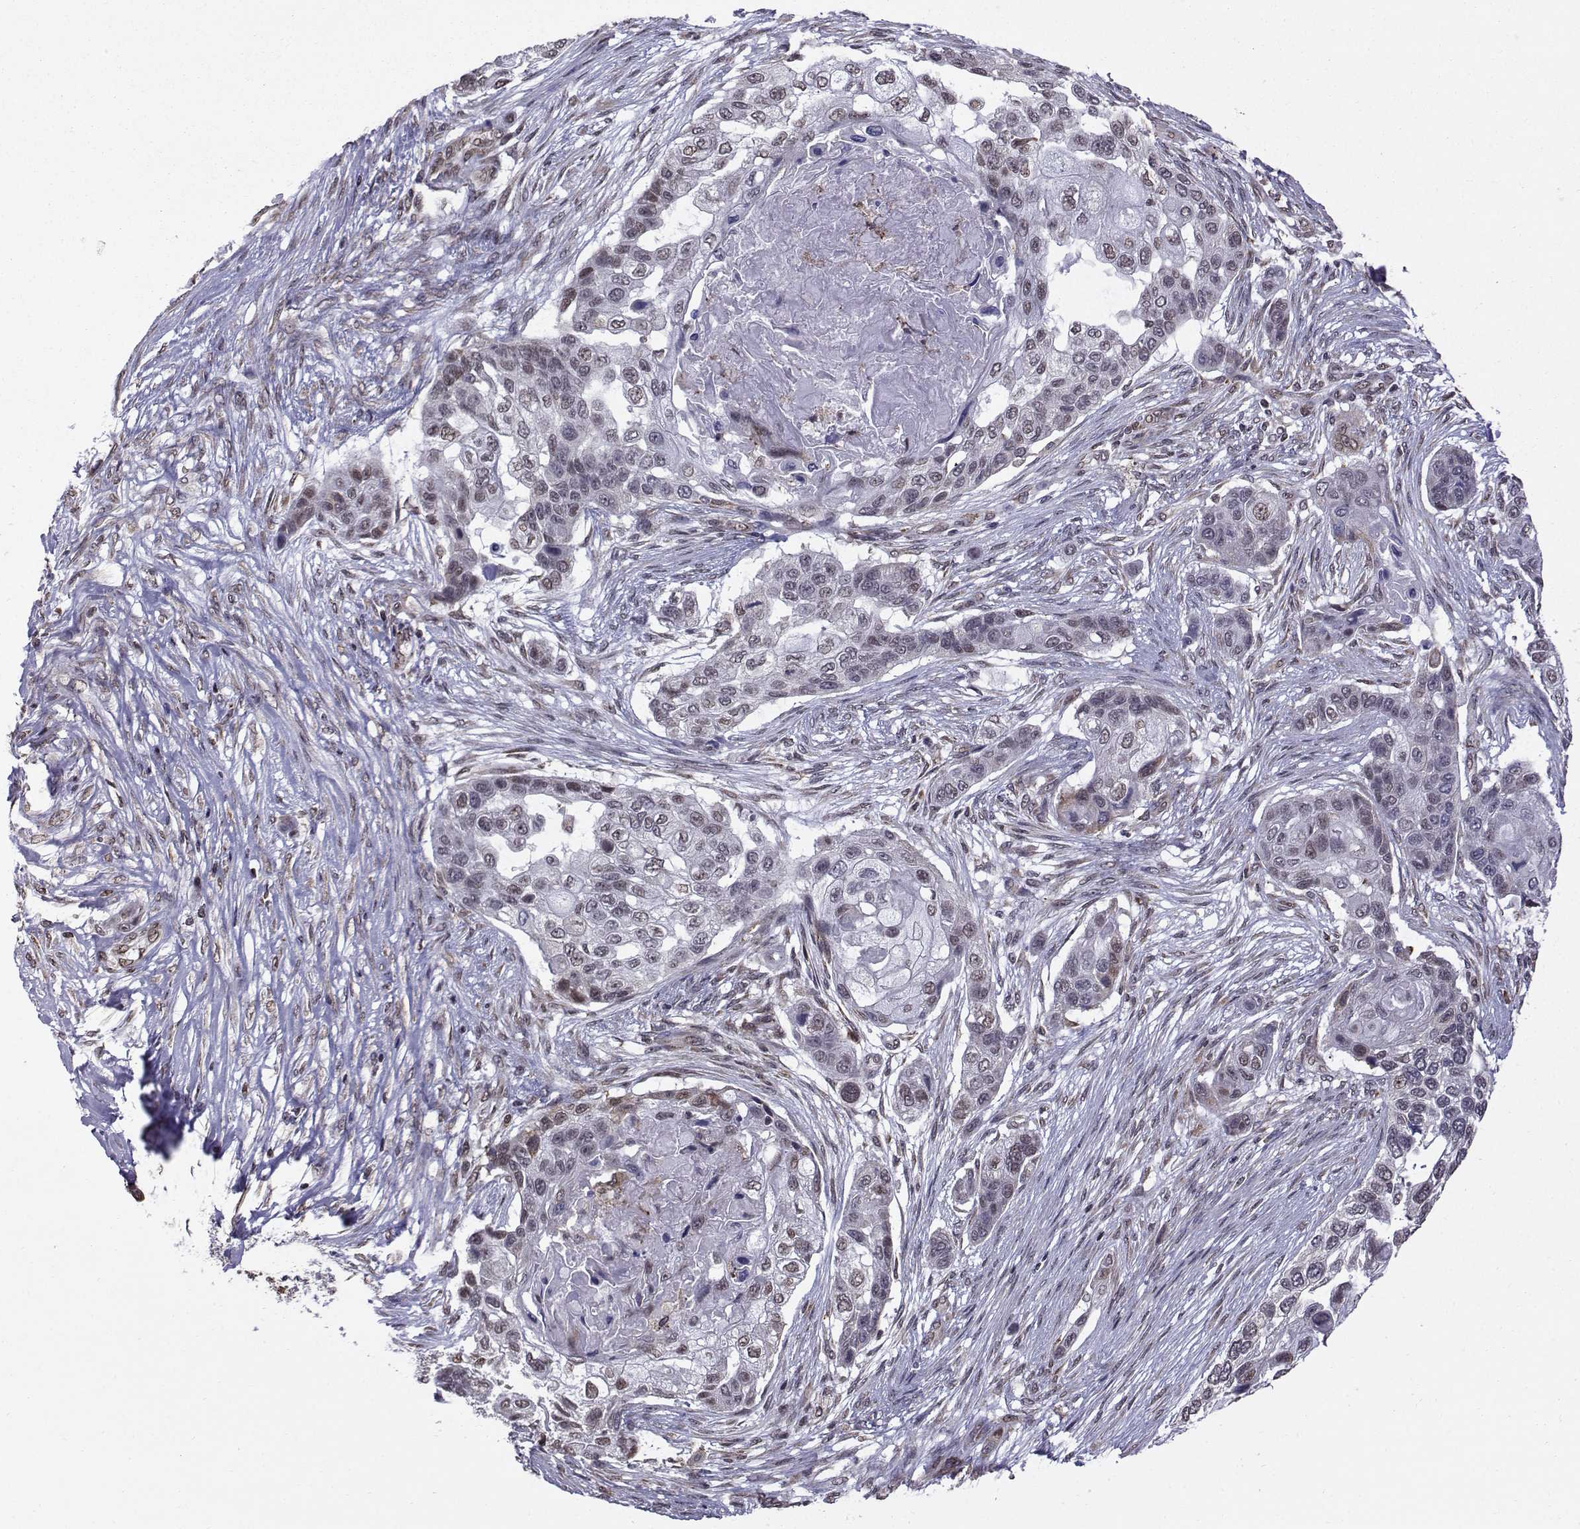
{"staining": {"intensity": "negative", "quantity": "none", "location": "none"}, "tissue": "lung cancer", "cell_type": "Tumor cells", "image_type": "cancer", "snomed": [{"axis": "morphology", "description": "Squamous cell carcinoma, NOS"}, {"axis": "topography", "description": "Lung"}], "caption": "Immunohistochemistry (IHC) photomicrograph of neoplastic tissue: squamous cell carcinoma (lung) stained with DAB (3,3'-diaminobenzidine) reveals no significant protein expression in tumor cells.", "gene": "EZH1", "patient": {"sex": "male", "age": 69}}